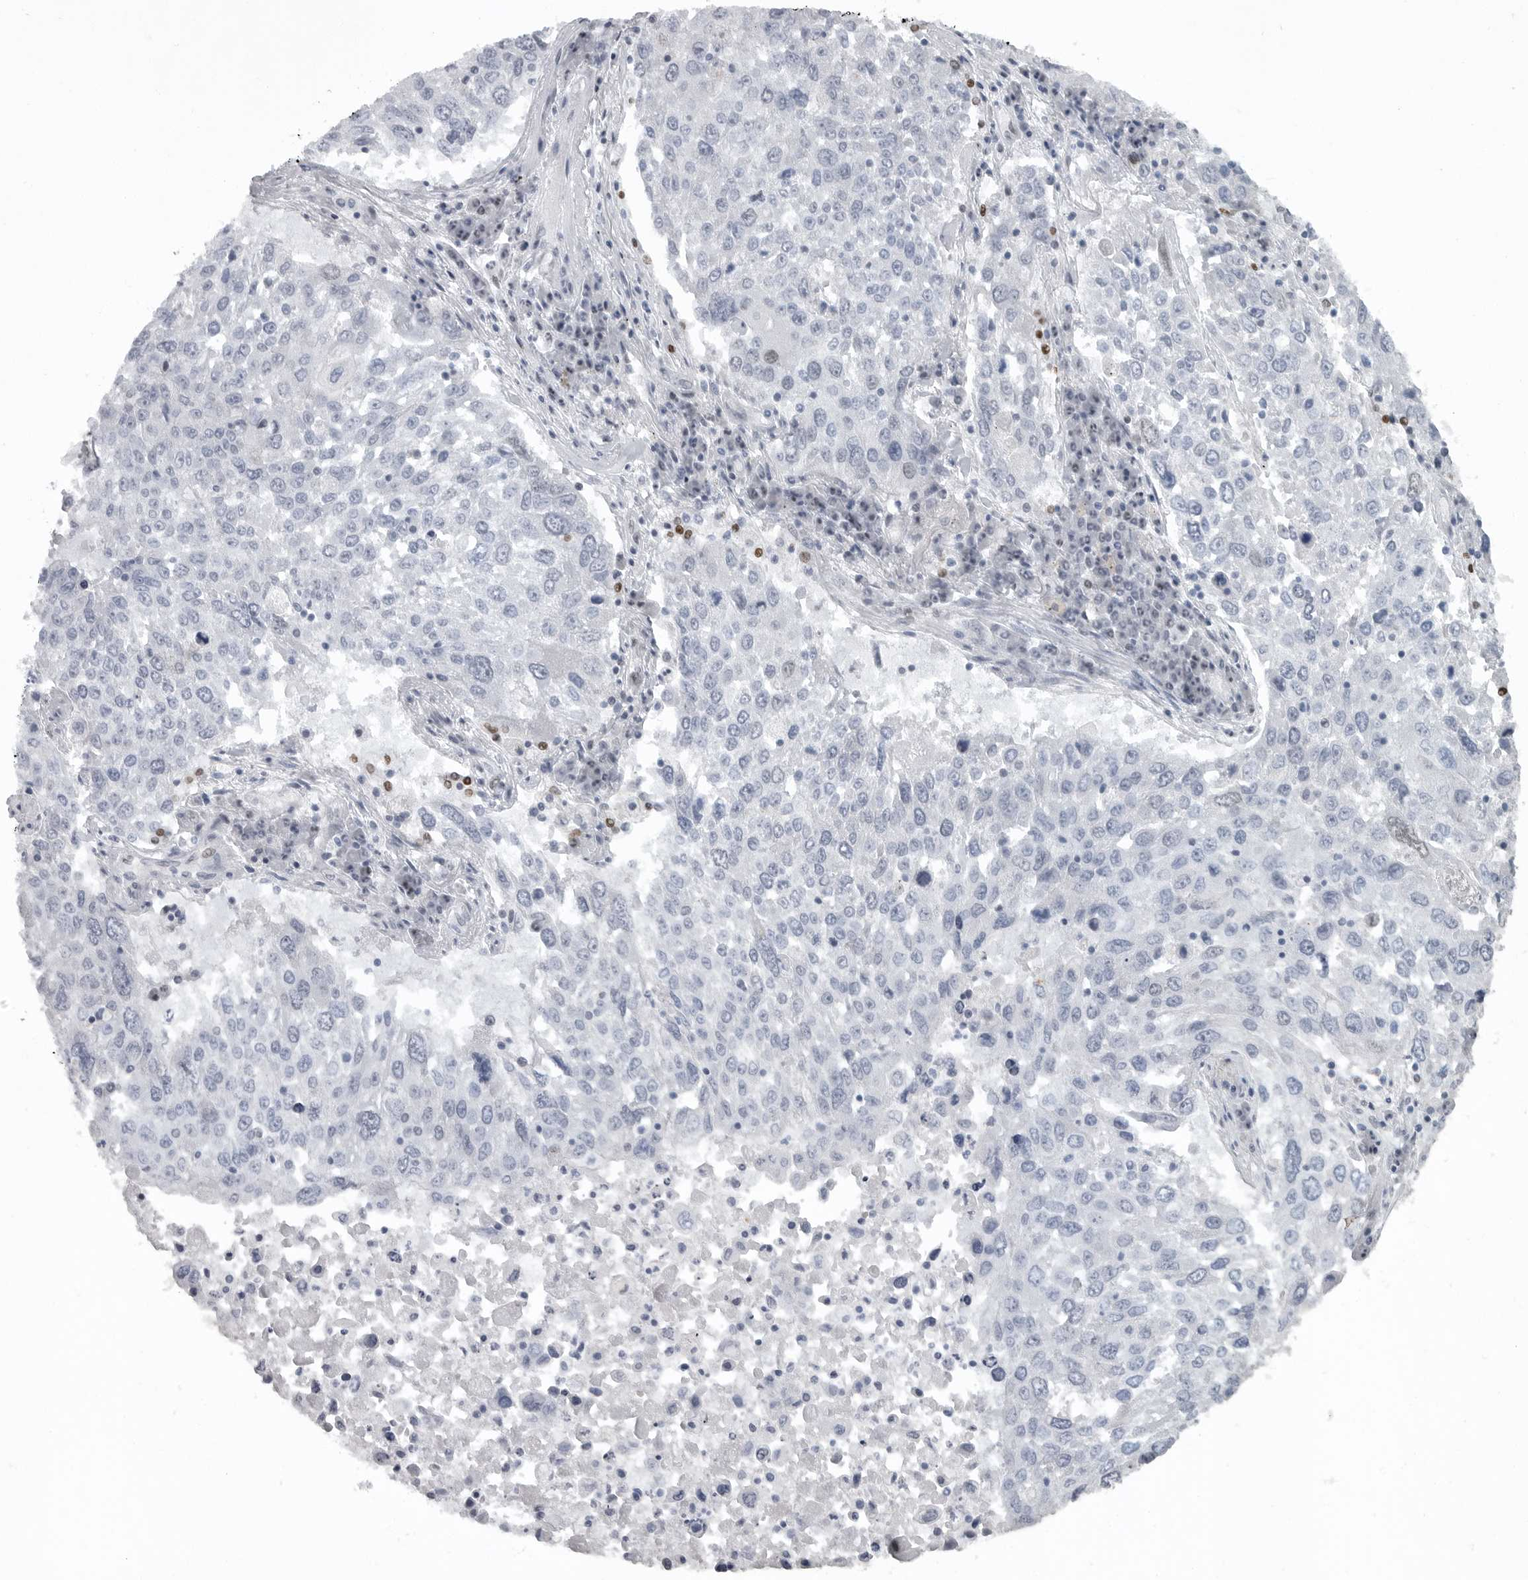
{"staining": {"intensity": "negative", "quantity": "none", "location": "none"}, "tissue": "lung cancer", "cell_type": "Tumor cells", "image_type": "cancer", "snomed": [{"axis": "morphology", "description": "Squamous cell carcinoma, NOS"}, {"axis": "topography", "description": "Lung"}], "caption": "High power microscopy image of an IHC micrograph of lung squamous cell carcinoma, revealing no significant positivity in tumor cells.", "gene": "HMGN3", "patient": {"sex": "male", "age": 65}}